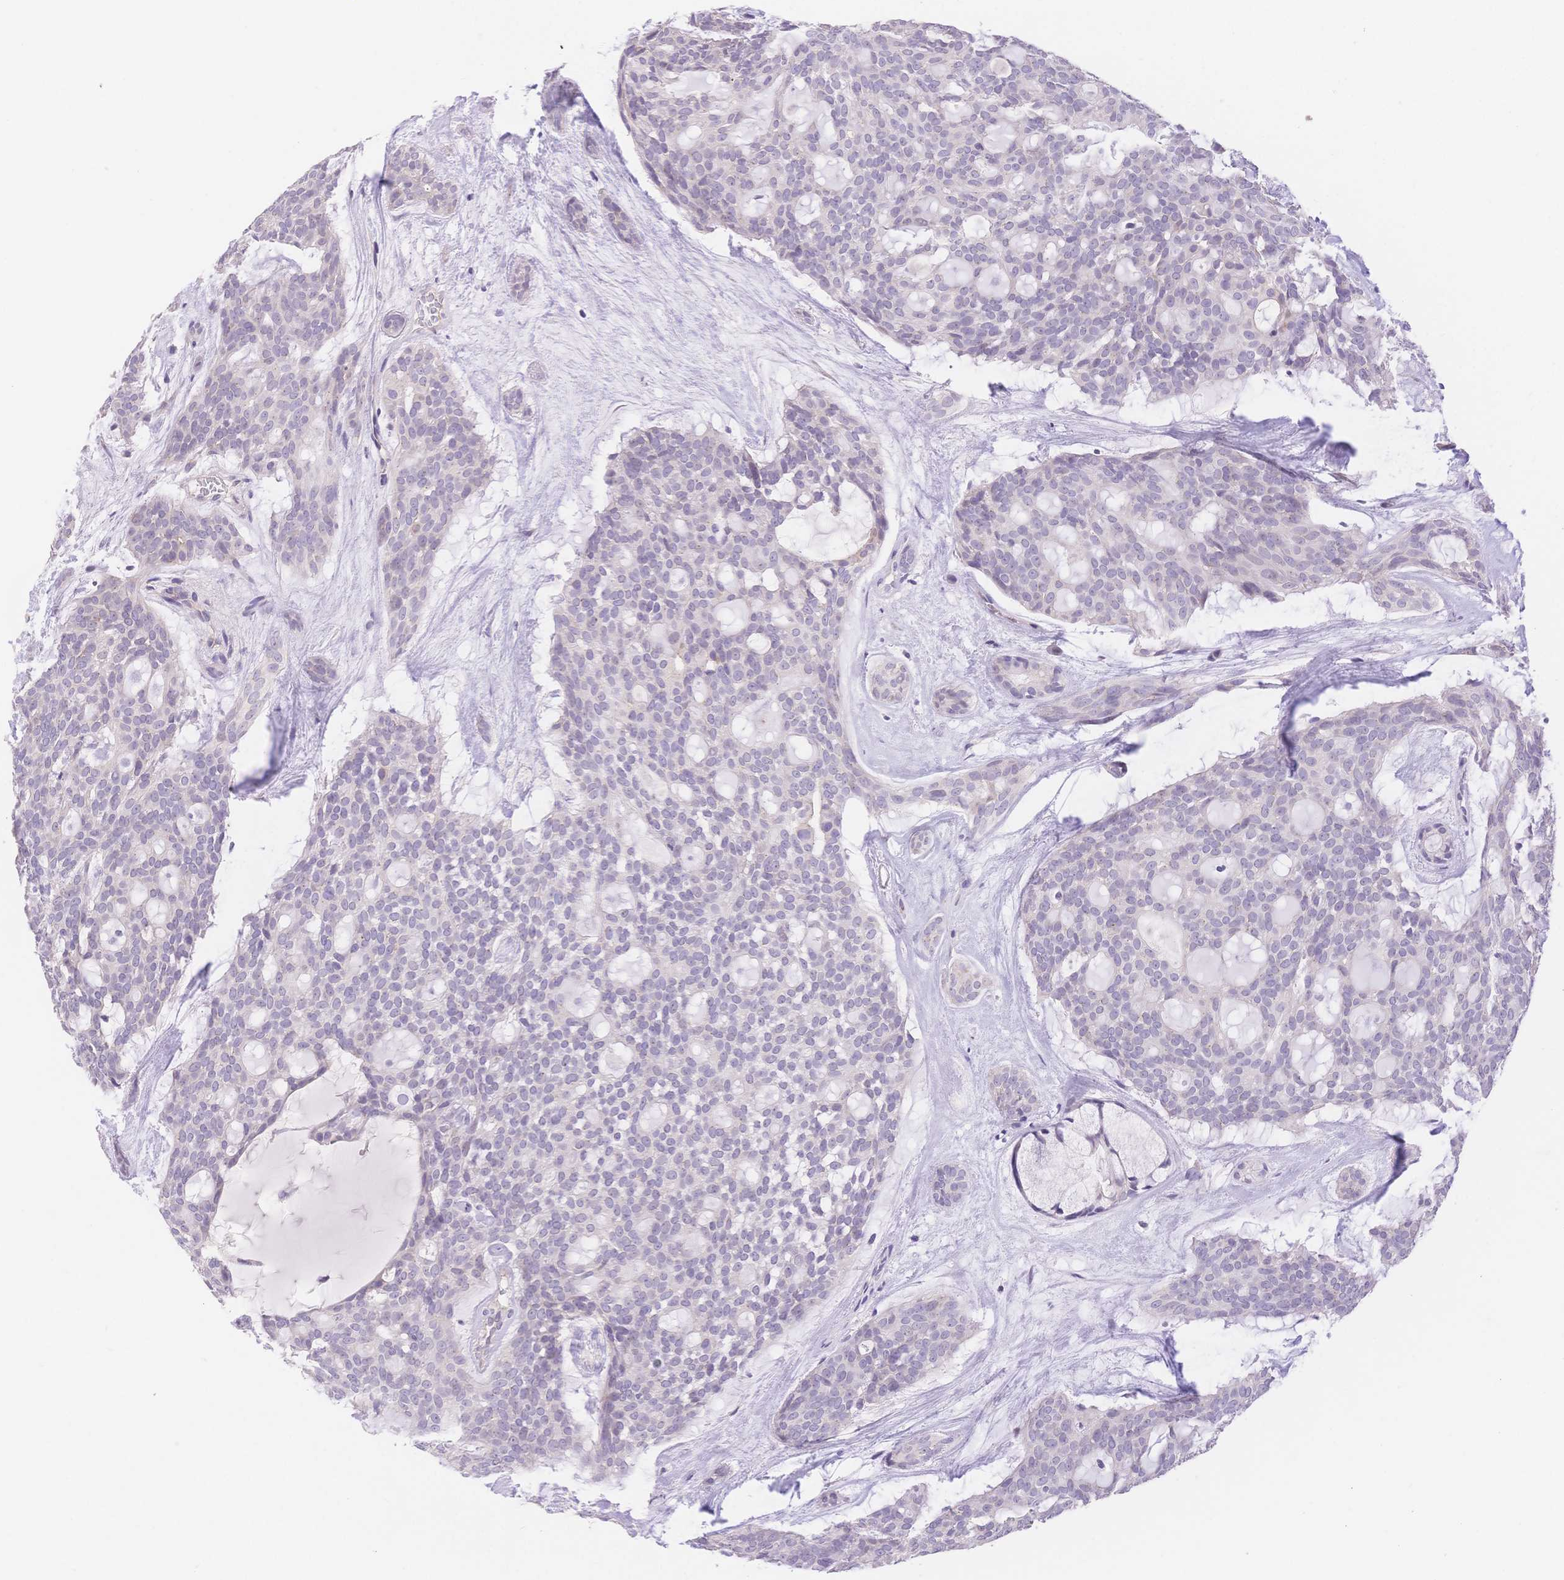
{"staining": {"intensity": "negative", "quantity": "none", "location": "none"}, "tissue": "head and neck cancer", "cell_type": "Tumor cells", "image_type": "cancer", "snomed": [{"axis": "morphology", "description": "Adenocarcinoma, NOS"}, {"axis": "topography", "description": "Head-Neck"}], "caption": "Immunohistochemical staining of human head and neck adenocarcinoma exhibits no significant positivity in tumor cells.", "gene": "MYOM1", "patient": {"sex": "male", "age": 66}}